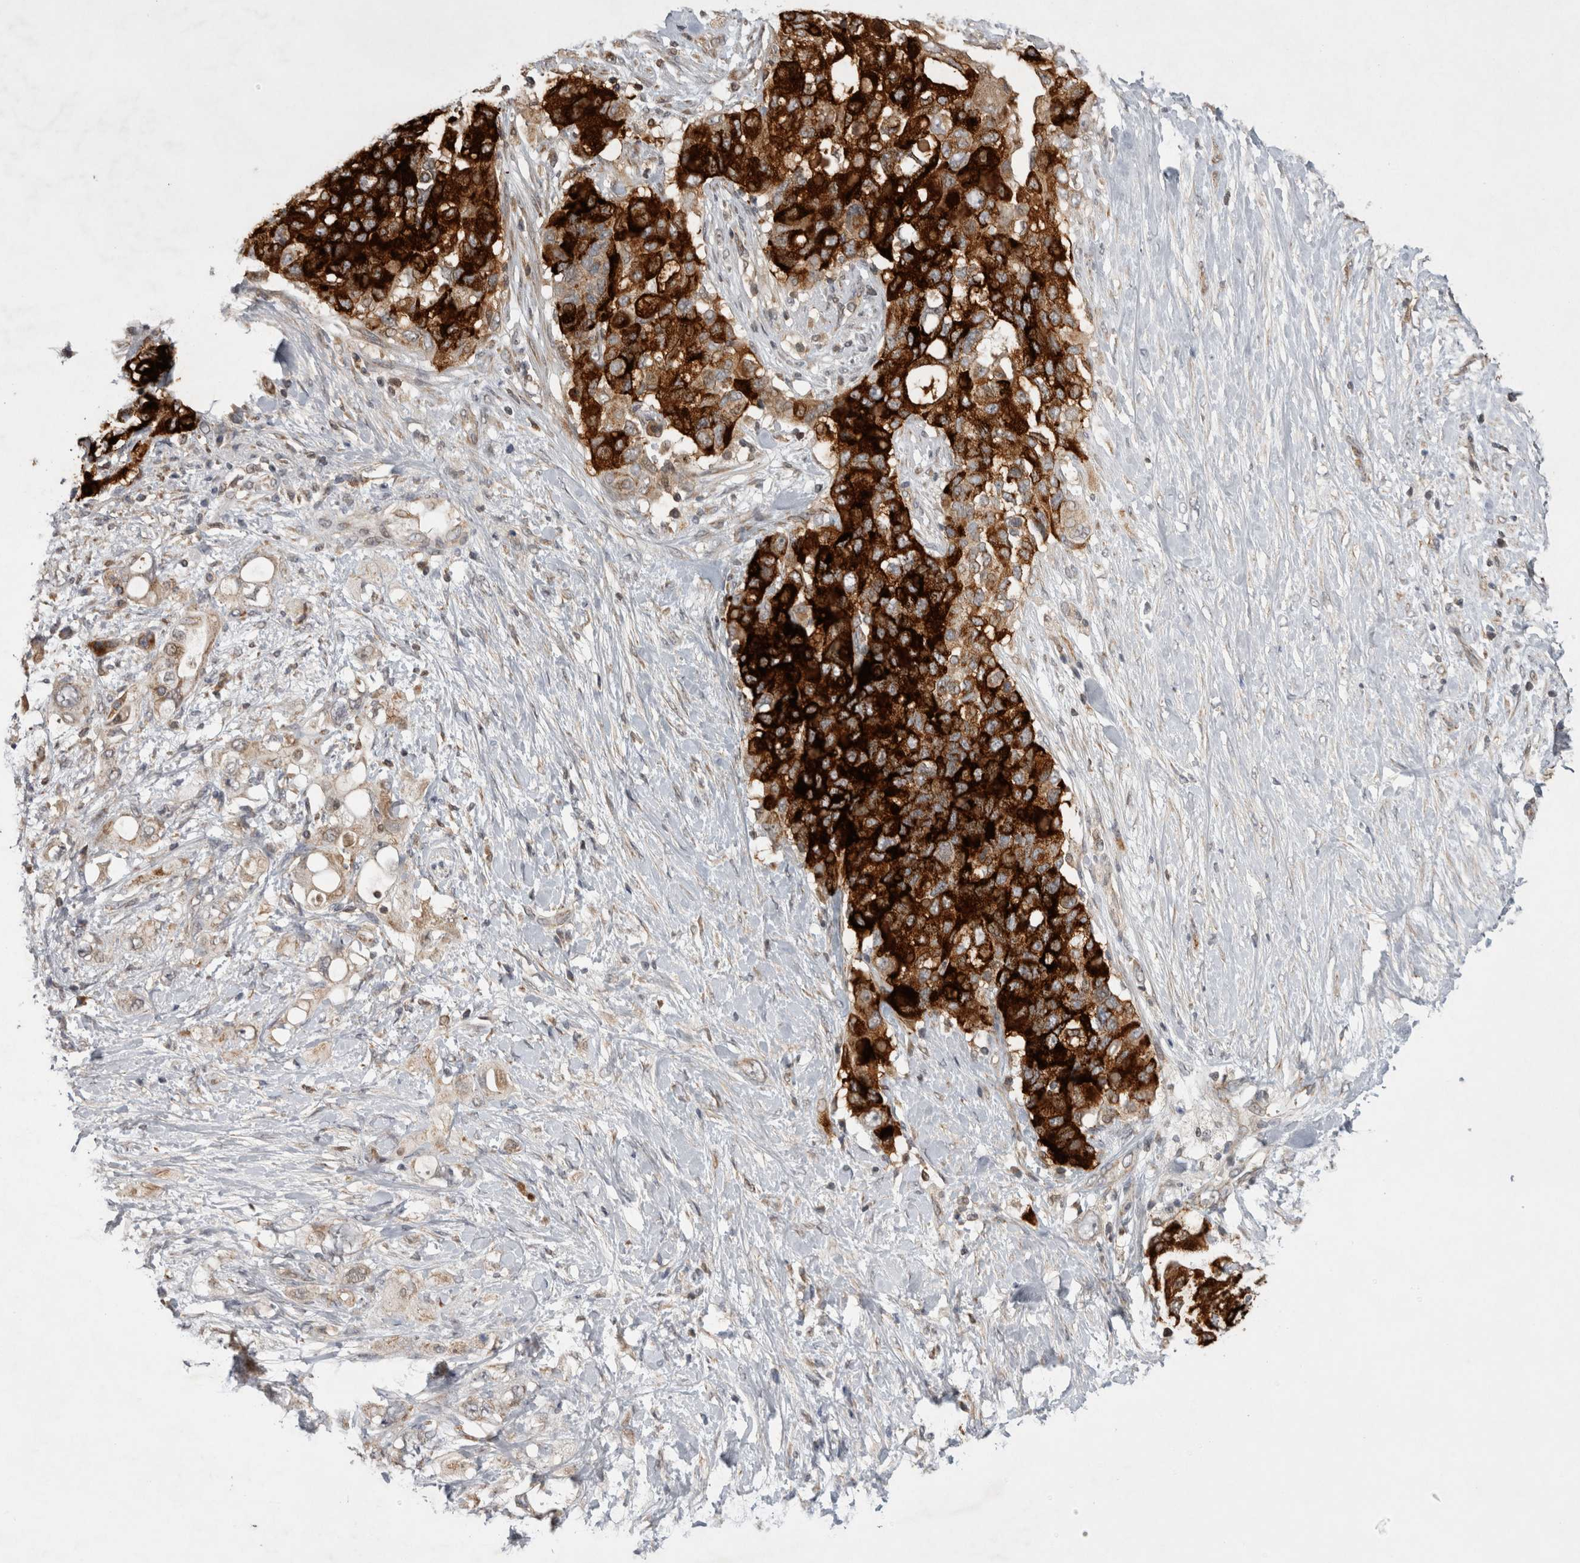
{"staining": {"intensity": "strong", "quantity": ">75%", "location": "cytoplasmic/membranous"}, "tissue": "pancreatic cancer", "cell_type": "Tumor cells", "image_type": "cancer", "snomed": [{"axis": "morphology", "description": "Adenocarcinoma, NOS"}, {"axis": "topography", "description": "Pancreas"}], "caption": "An immunohistochemistry photomicrograph of tumor tissue is shown. Protein staining in brown highlights strong cytoplasmic/membranous positivity in pancreatic adenocarcinoma within tumor cells.", "gene": "KCNIP1", "patient": {"sex": "female", "age": 56}}